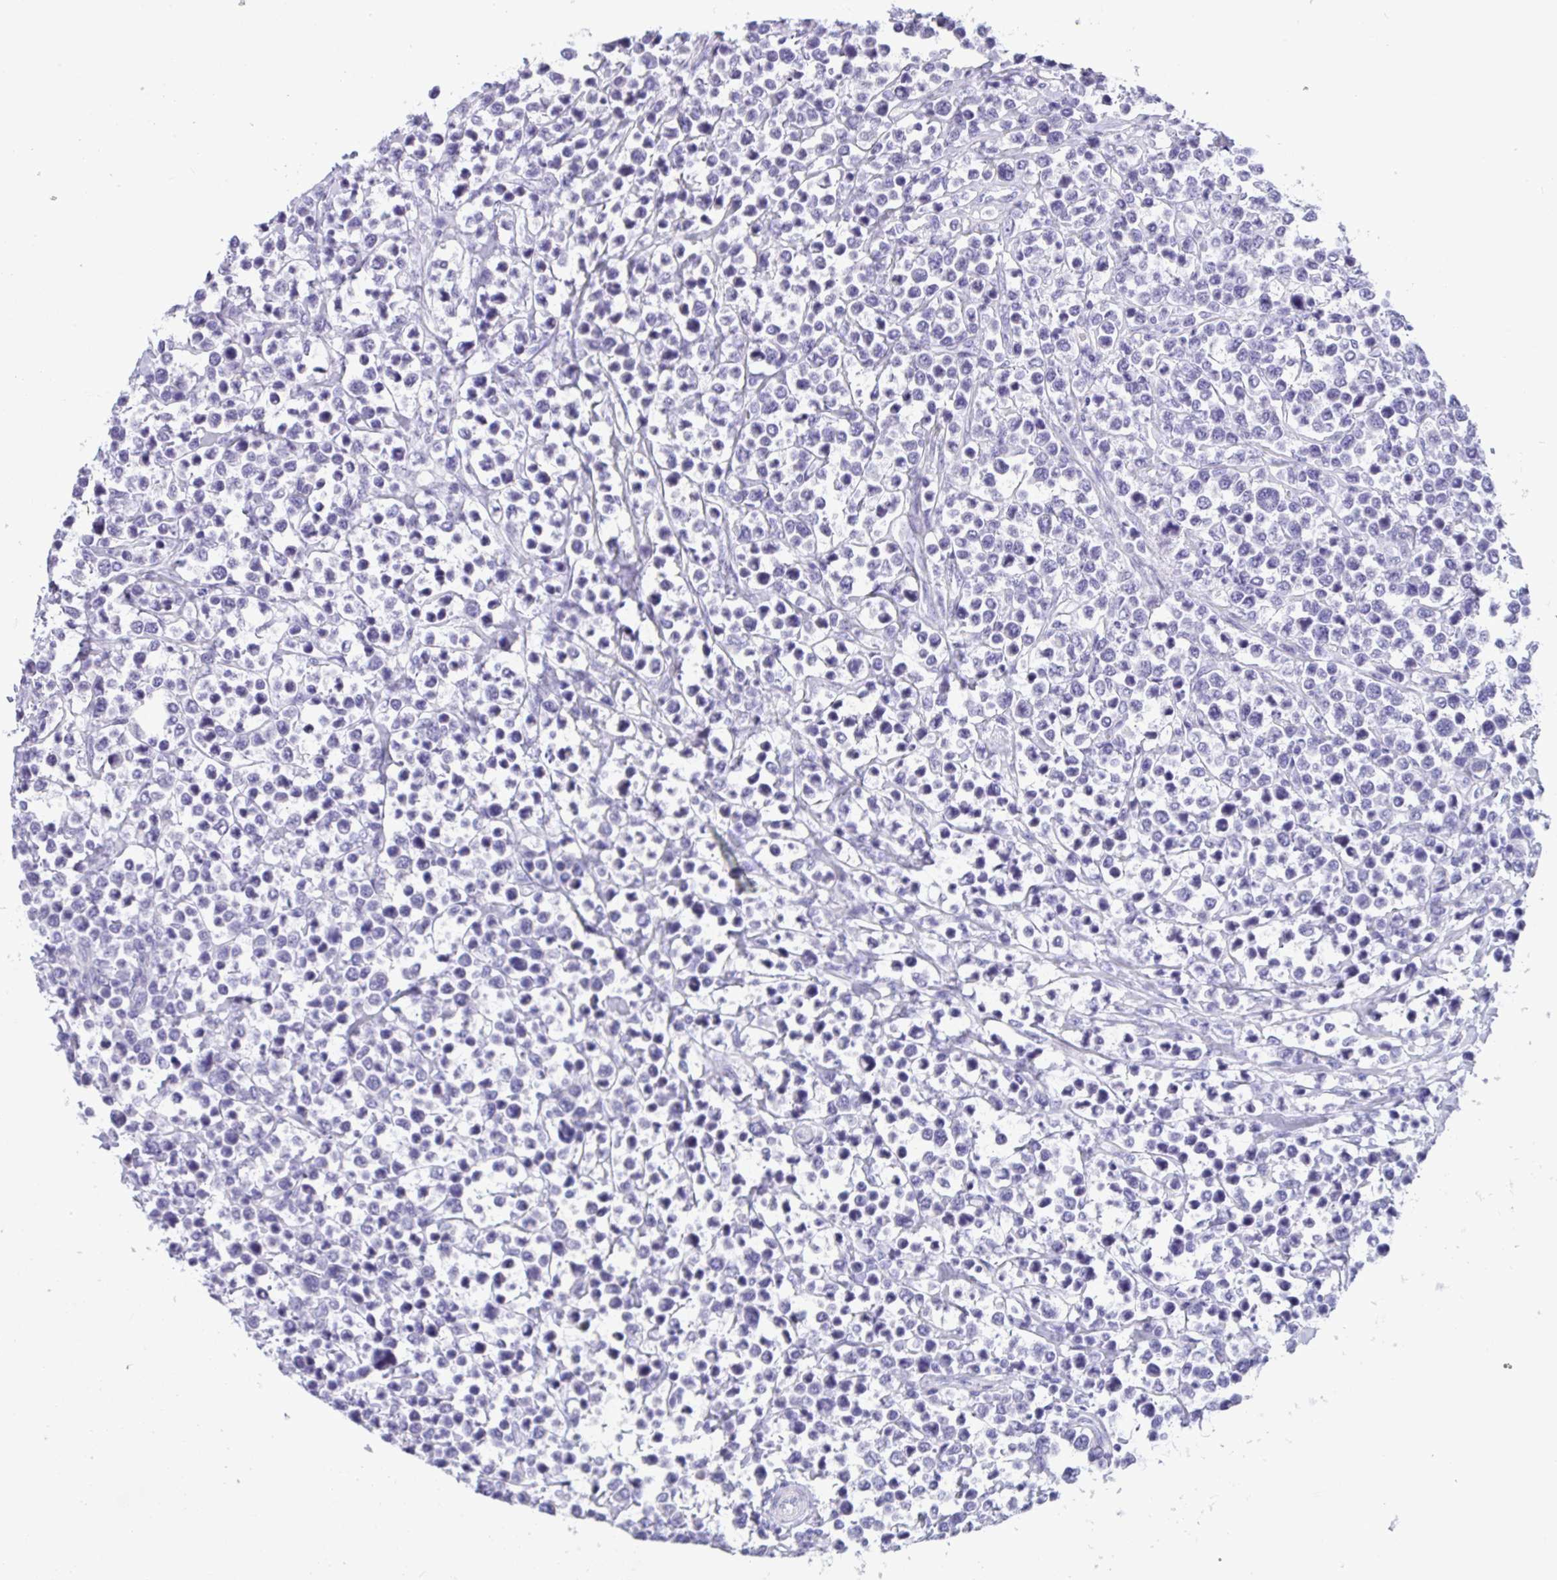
{"staining": {"intensity": "negative", "quantity": "none", "location": "none"}, "tissue": "lymphoma", "cell_type": "Tumor cells", "image_type": "cancer", "snomed": [{"axis": "morphology", "description": "Malignant lymphoma, non-Hodgkin's type, High grade"}, {"axis": "topography", "description": "Soft tissue"}], "caption": "Immunohistochemical staining of lymphoma displays no significant expression in tumor cells.", "gene": "YBX2", "patient": {"sex": "female", "age": 56}}